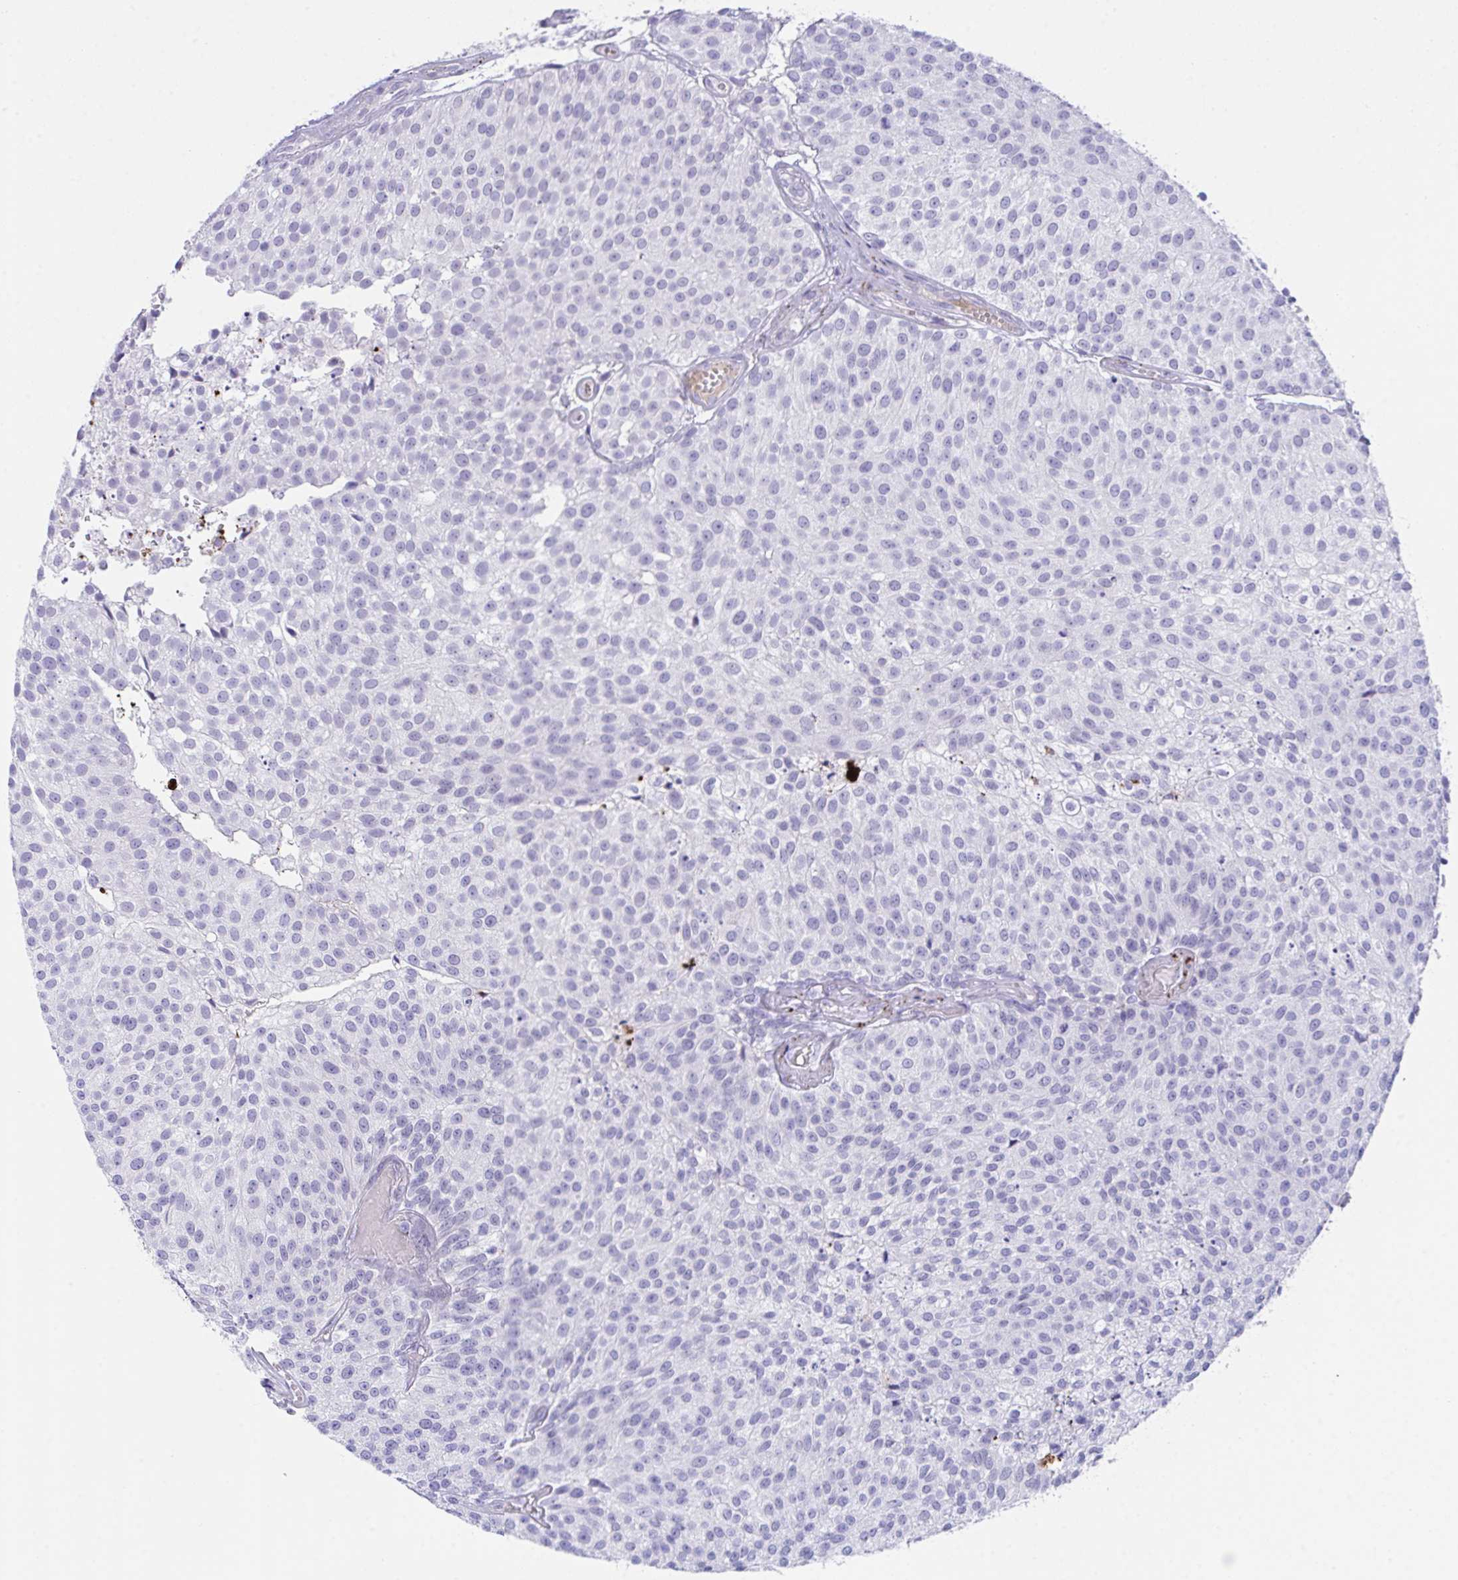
{"staining": {"intensity": "negative", "quantity": "none", "location": "none"}, "tissue": "urothelial cancer", "cell_type": "Tumor cells", "image_type": "cancer", "snomed": [{"axis": "morphology", "description": "Urothelial carcinoma, Low grade"}, {"axis": "topography", "description": "Urinary bladder"}], "caption": "Tumor cells show no significant protein expression in low-grade urothelial carcinoma.", "gene": "KMT2E", "patient": {"sex": "female", "age": 79}}